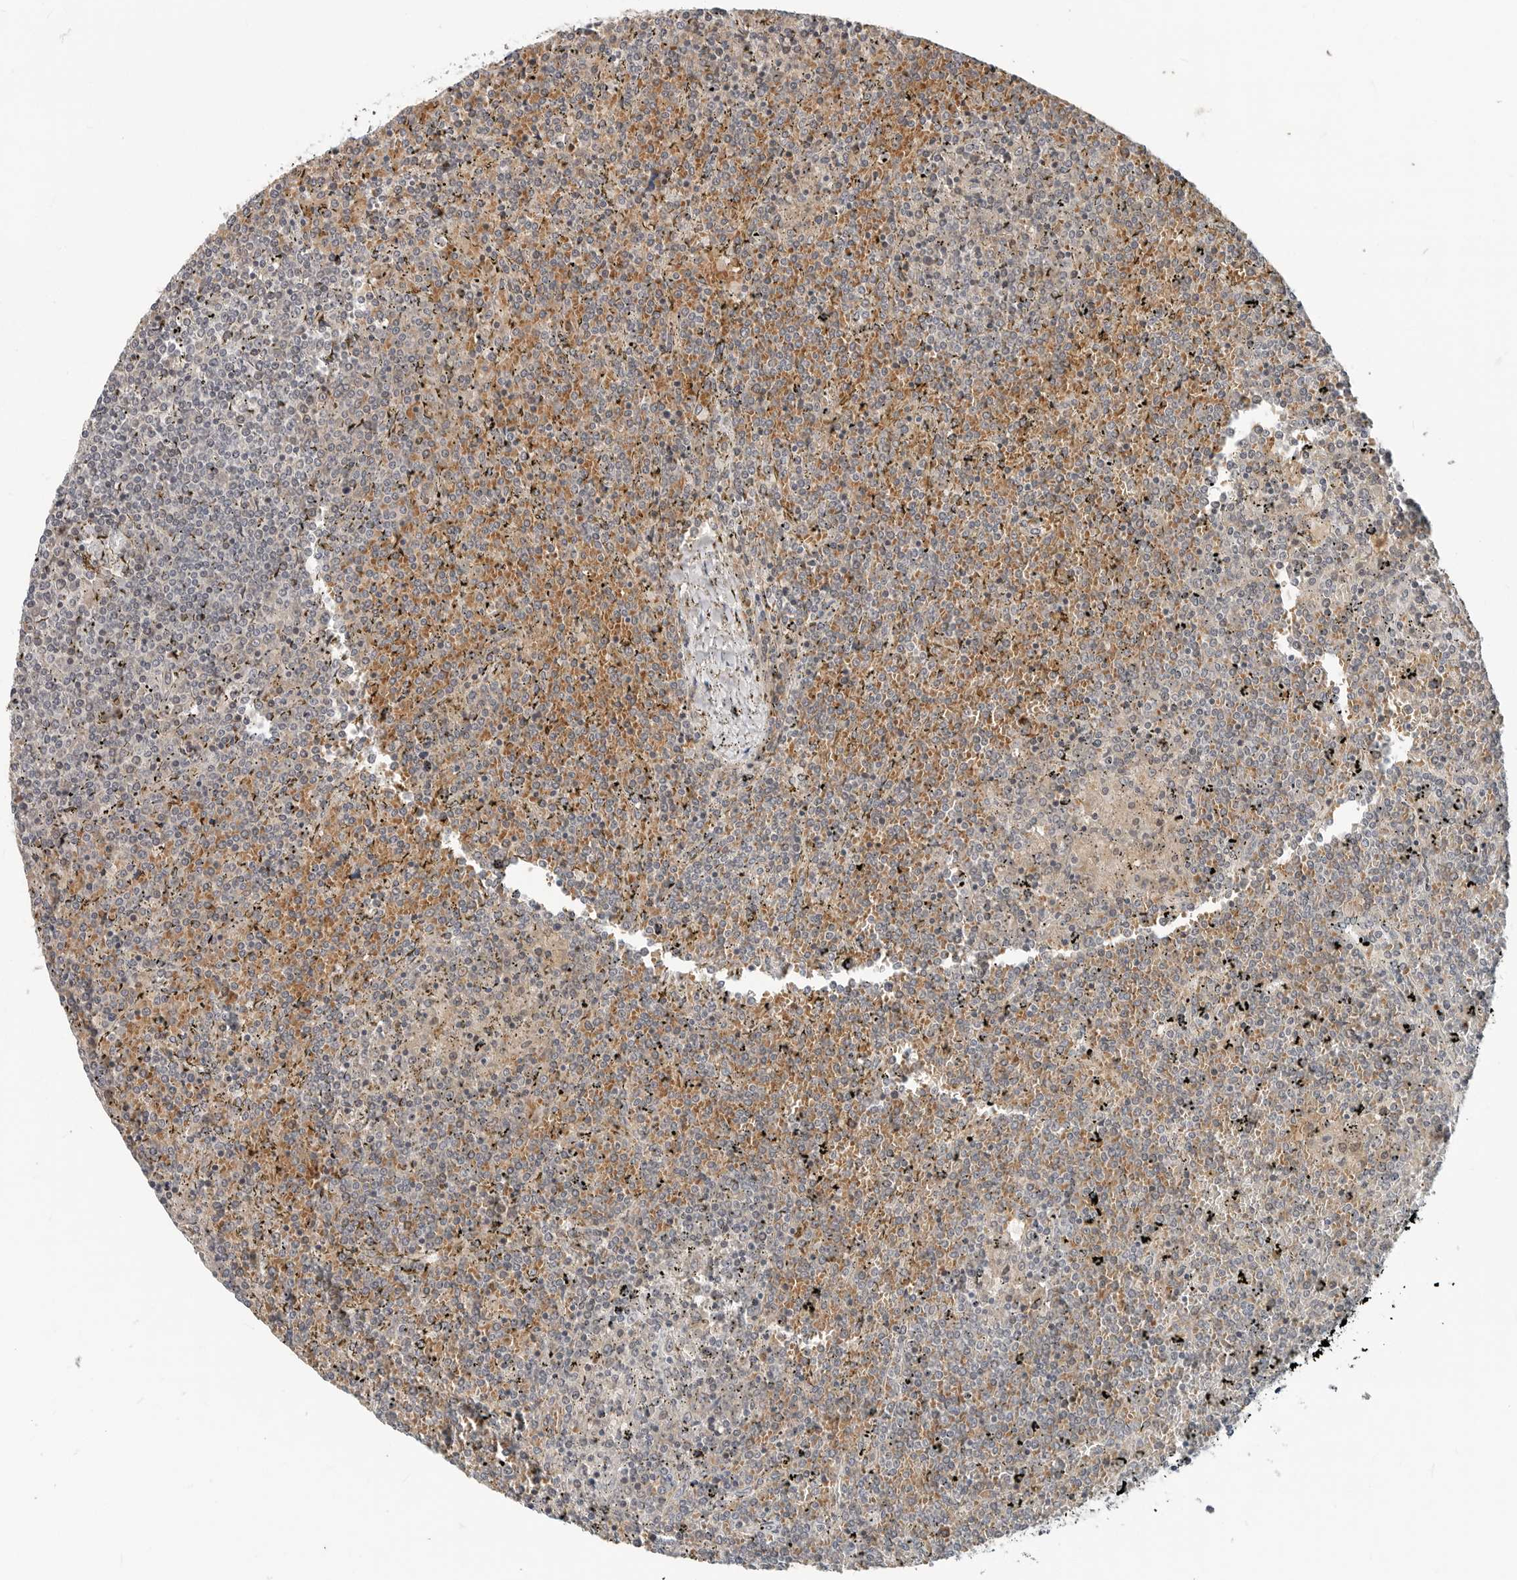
{"staining": {"intensity": "negative", "quantity": "none", "location": "none"}, "tissue": "lymphoma", "cell_type": "Tumor cells", "image_type": "cancer", "snomed": [{"axis": "morphology", "description": "Malignant lymphoma, non-Hodgkin's type, Low grade"}, {"axis": "topography", "description": "Spleen"}], "caption": "High power microscopy image of an immunohistochemistry micrograph of low-grade malignant lymphoma, non-Hodgkin's type, revealing no significant staining in tumor cells.", "gene": "FCRLB", "patient": {"sex": "female", "age": 19}}